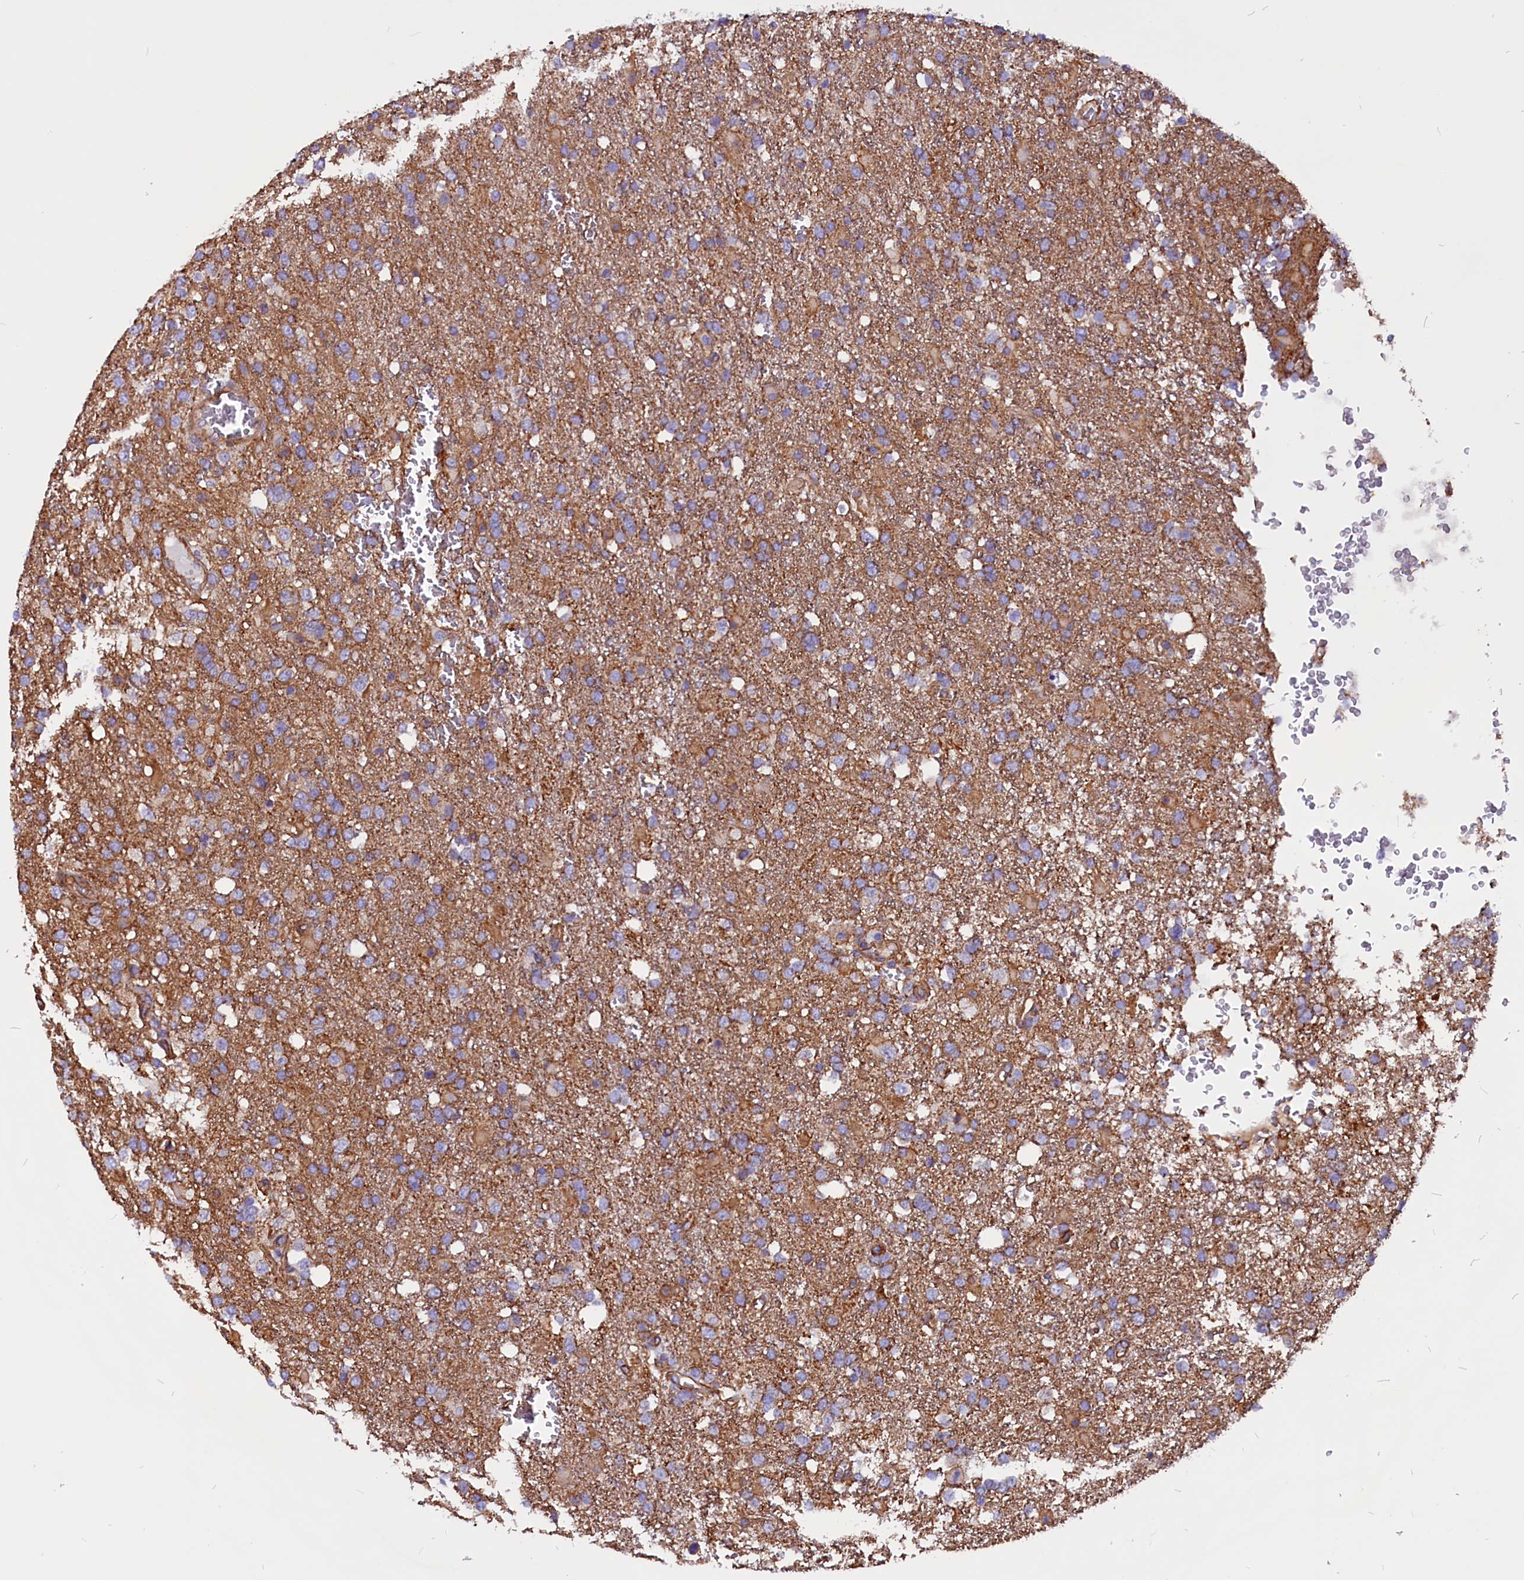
{"staining": {"intensity": "negative", "quantity": "none", "location": "none"}, "tissue": "glioma", "cell_type": "Tumor cells", "image_type": "cancer", "snomed": [{"axis": "morphology", "description": "Glioma, malignant, High grade"}, {"axis": "topography", "description": "Brain"}], "caption": "This is a micrograph of IHC staining of glioma, which shows no positivity in tumor cells. (DAB (3,3'-diaminobenzidine) IHC with hematoxylin counter stain).", "gene": "ZNF749", "patient": {"sex": "female", "age": 74}}